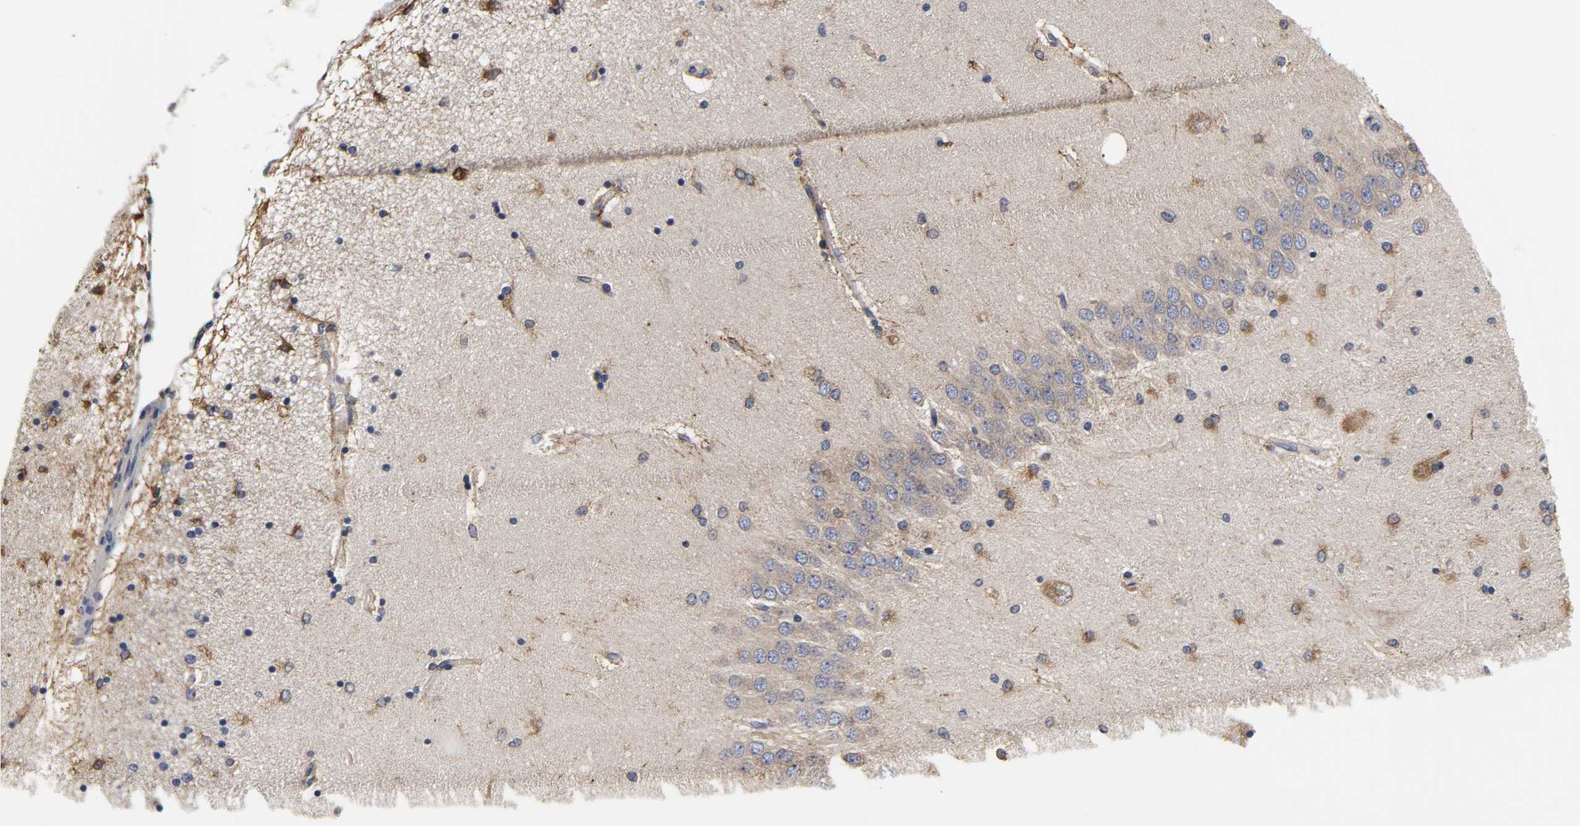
{"staining": {"intensity": "moderate", "quantity": "25%-75%", "location": "cytoplasmic/membranous"}, "tissue": "hippocampus", "cell_type": "Glial cells", "image_type": "normal", "snomed": [{"axis": "morphology", "description": "Normal tissue, NOS"}, {"axis": "topography", "description": "Hippocampus"}], "caption": "Immunohistochemical staining of normal hippocampus displays 25%-75% levels of moderate cytoplasmic/membranous protein positivity in approximately 25%-75% of glial cells.", "gene": "HCK", "patient": {"sex": "female", "age": 54}}